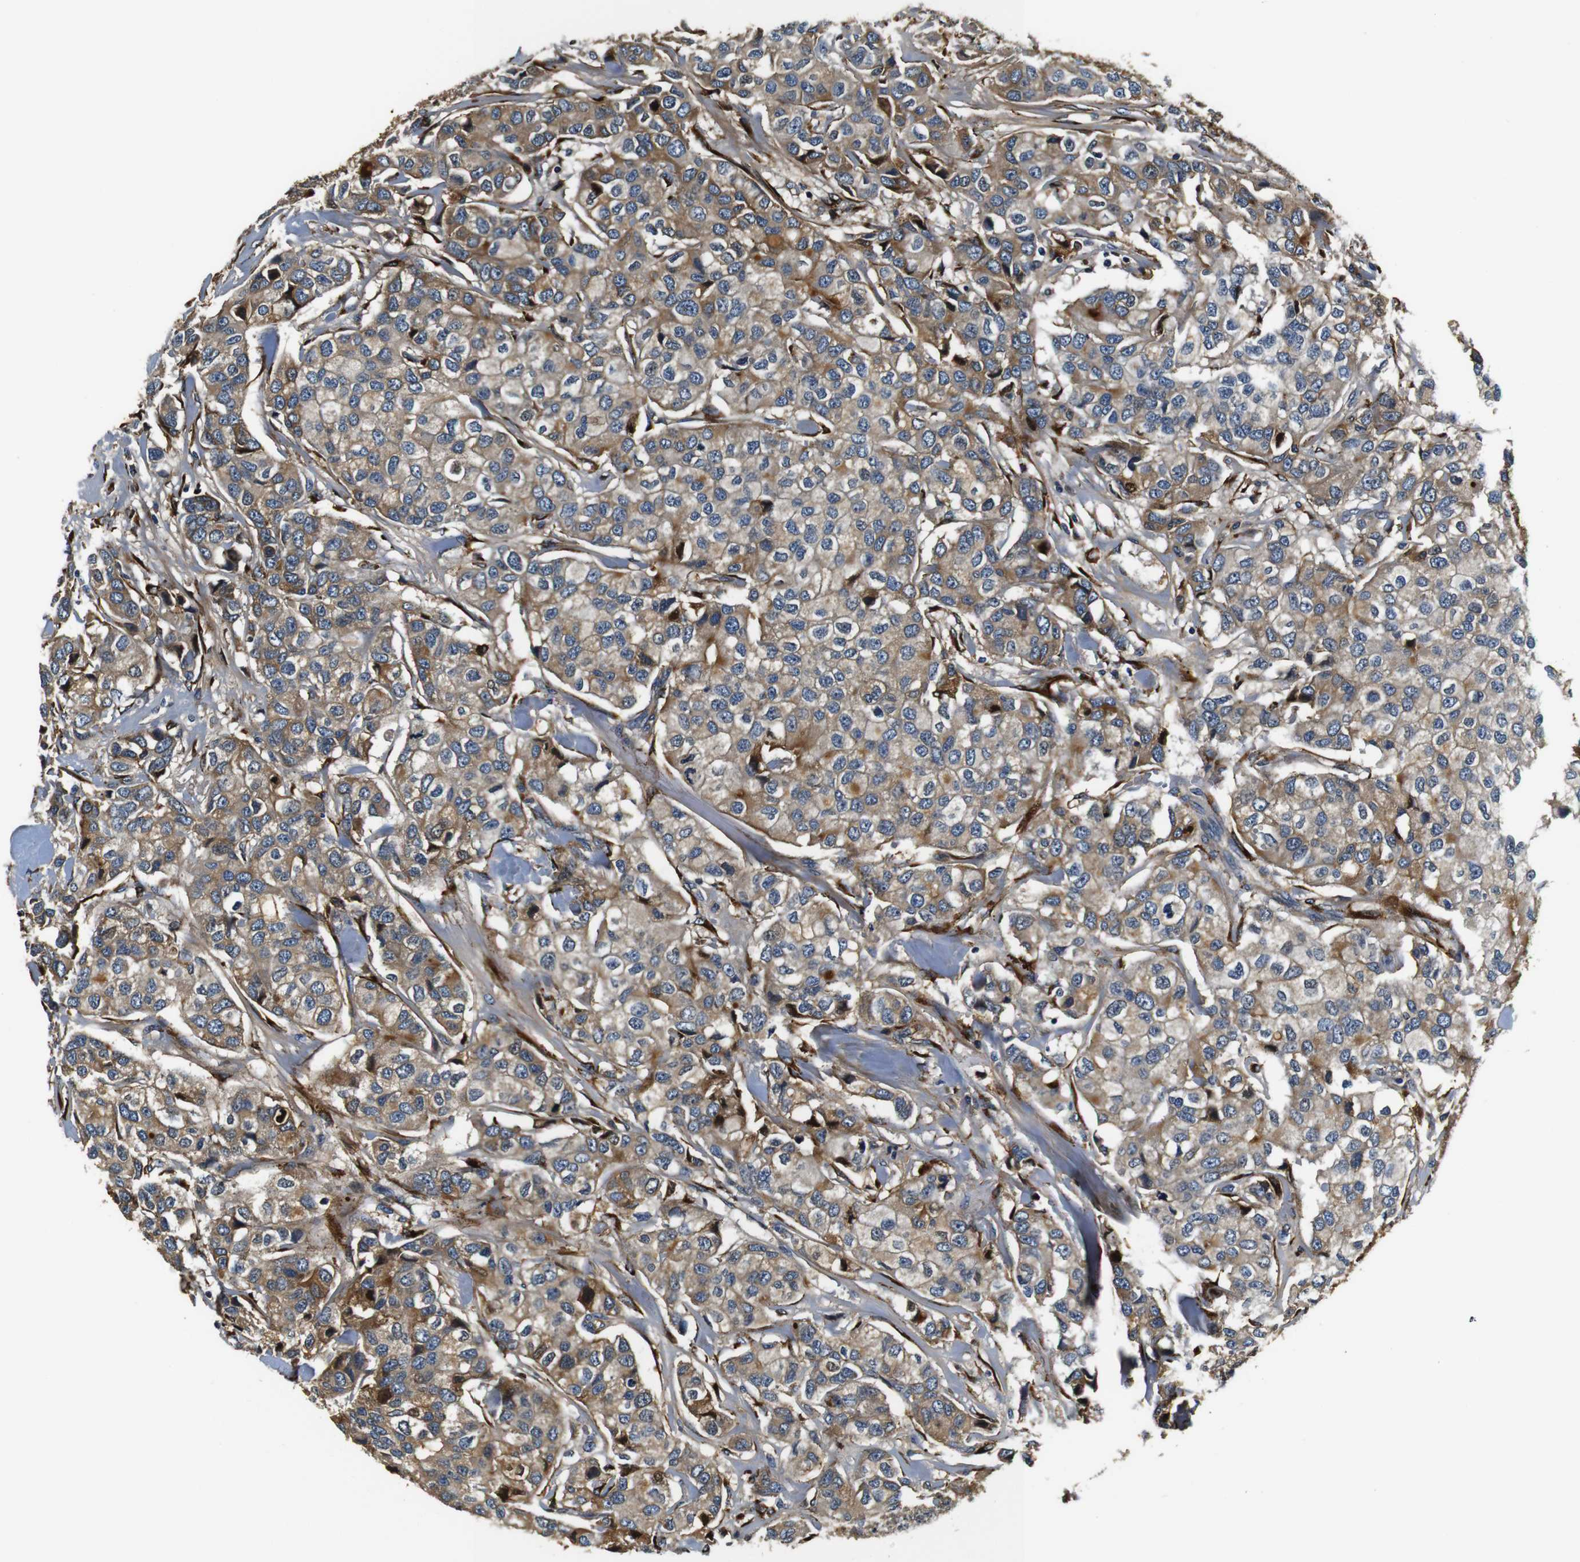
{"staining": {"intensity": "moderate", "quantity": ">75%", "location": "cytoplasmic/membranous"}, "tissue": "breast cancer", "cell_type": "Tumor cells", "image_type": "cancer", "snomed": [{"axis": "morphology", "description": "Duct carcinoma"}, {"axis": "topography", "description": "Breast"}], "caption": "Immunohistochemical staining of breast cancer reveals medium levels of moderate cytoplasmic/membranous protein positivity in approximately >75% of tumor cells.", "gene": "COL1A1", "patient": {"sex": "female", "age": 80}}